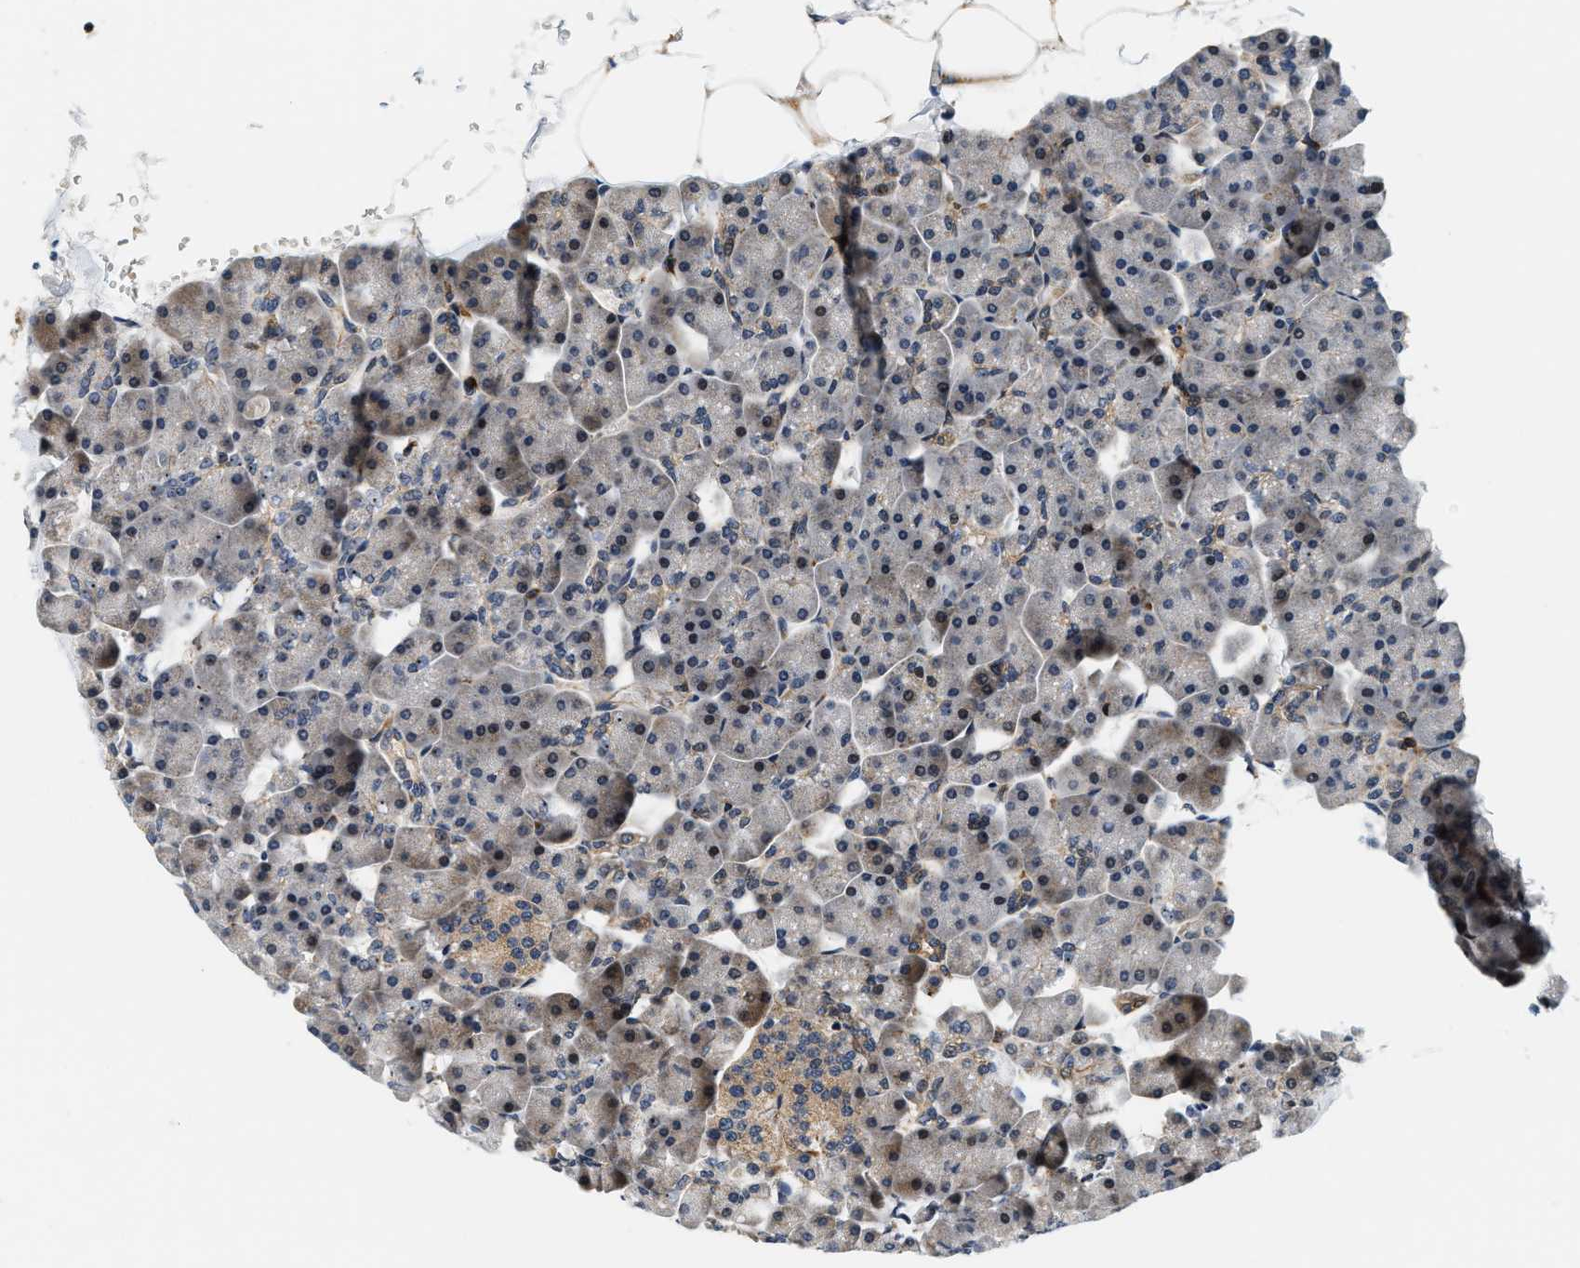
{"staining": {"intensity": "weak", "quantity": "25%-75%", "location": "cytoplasmic/membranous"}, "tissue": "pancreas", "cell_type": "Exocrine glandular cells", "image_type": "normal", "snomed": [{"axis": "morphology", "description": "Normal tissue, NOS"}, {"axis": "topography", "description": "Pancreas"}], "caption": "A photomicrograph showing weak cytoplasmic/membranous expression in about 25%-75% of exocrine glandular cells in normal pancreas, as visualized by brown immunohistochemical staining.", "gene": "SAMD9", "patient": {"sex": "male", "age": 35}}